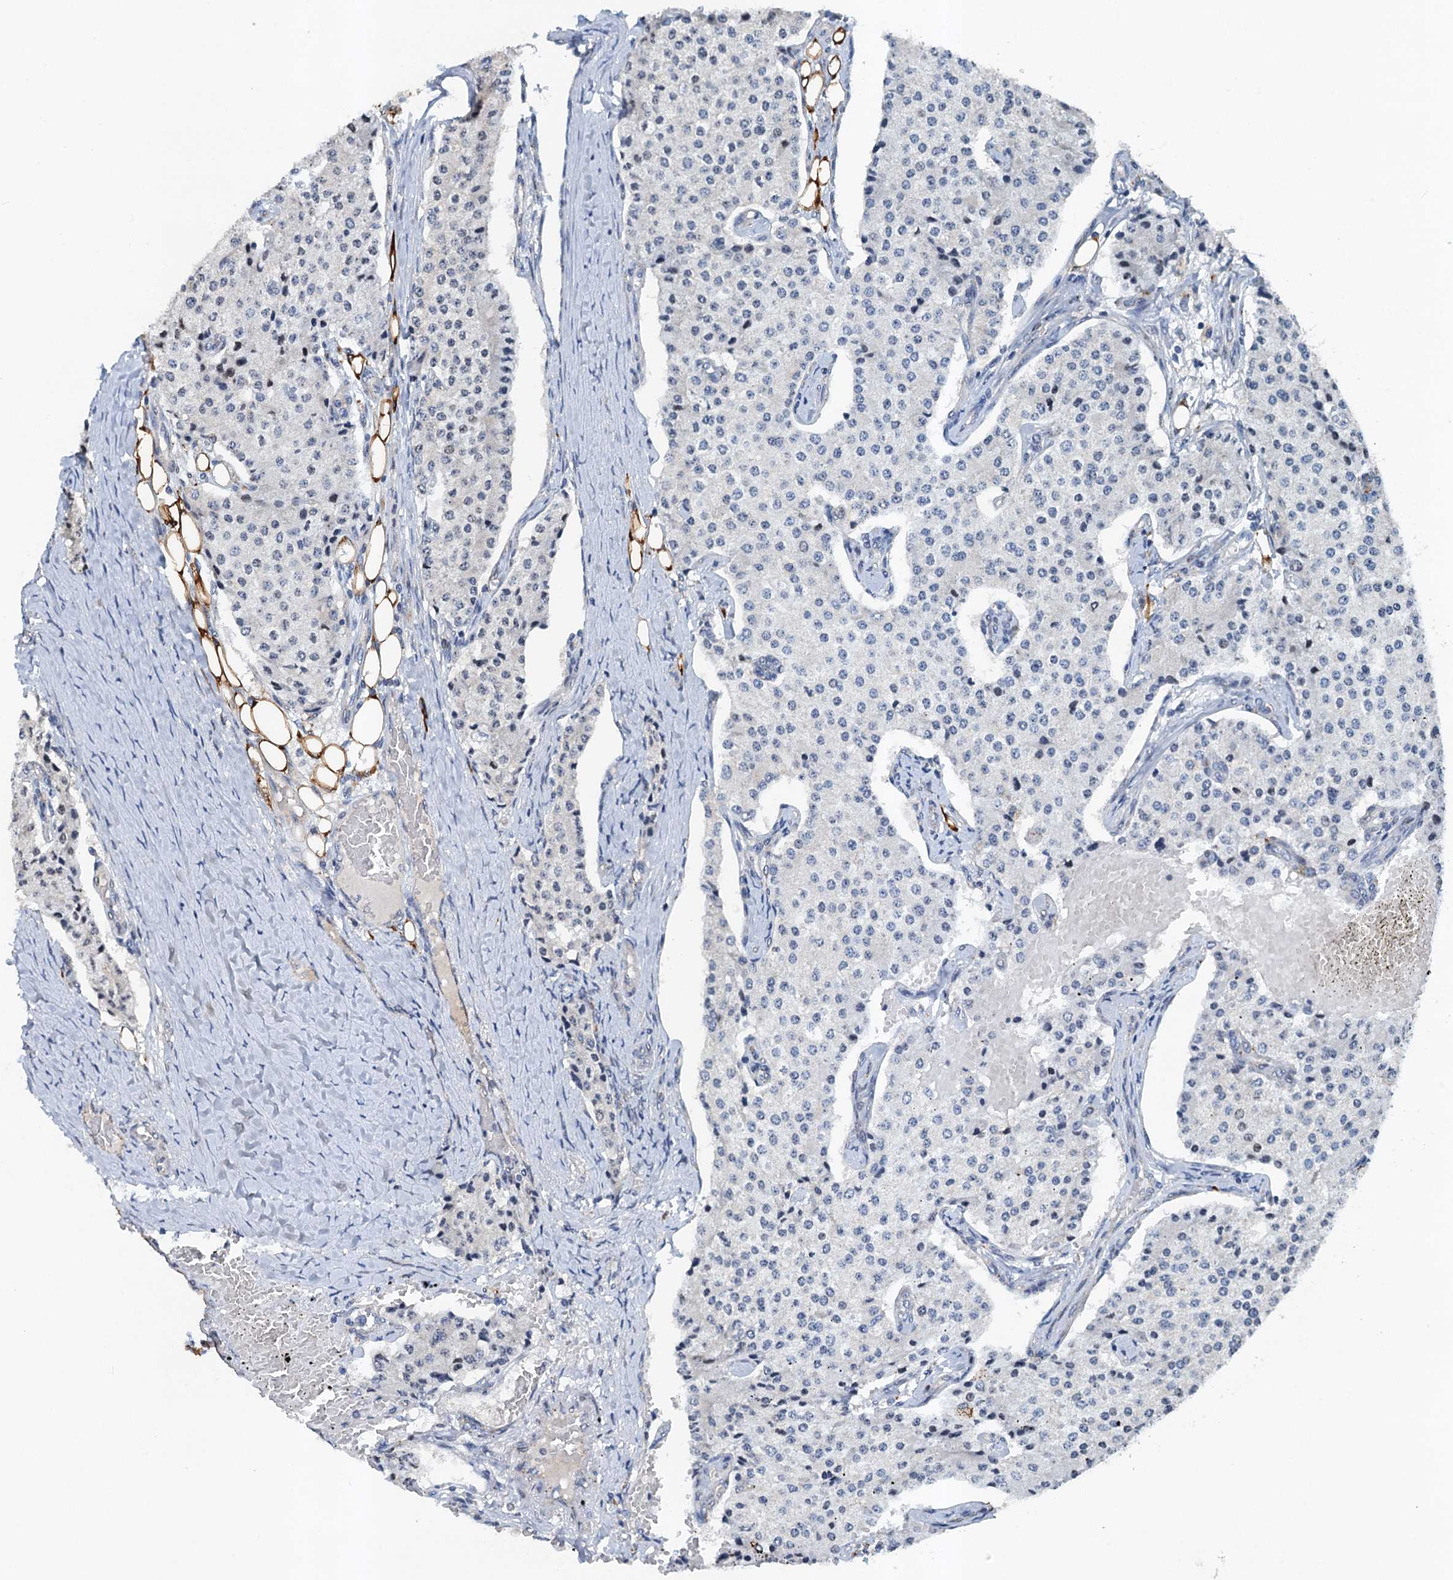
{"staining": {"intensity": "negative", "quantity": "none", "location": "none"}, "tissue": "carcinoid", "cell_type": "Tumor cells", "image_type": "cancer", "snomed": [{"axis": "morphology", "description": "Carcinoid, malignant, NOS"}, {"axis": "topography", "description": "Colon"}], "caption": "Human malignant carcinoid stained for a protein using immunohistochemistry (IHC) displays no staining in tumor cells.", "gene": "NBEA", "patient": {"sex": "female", "age": 52}}